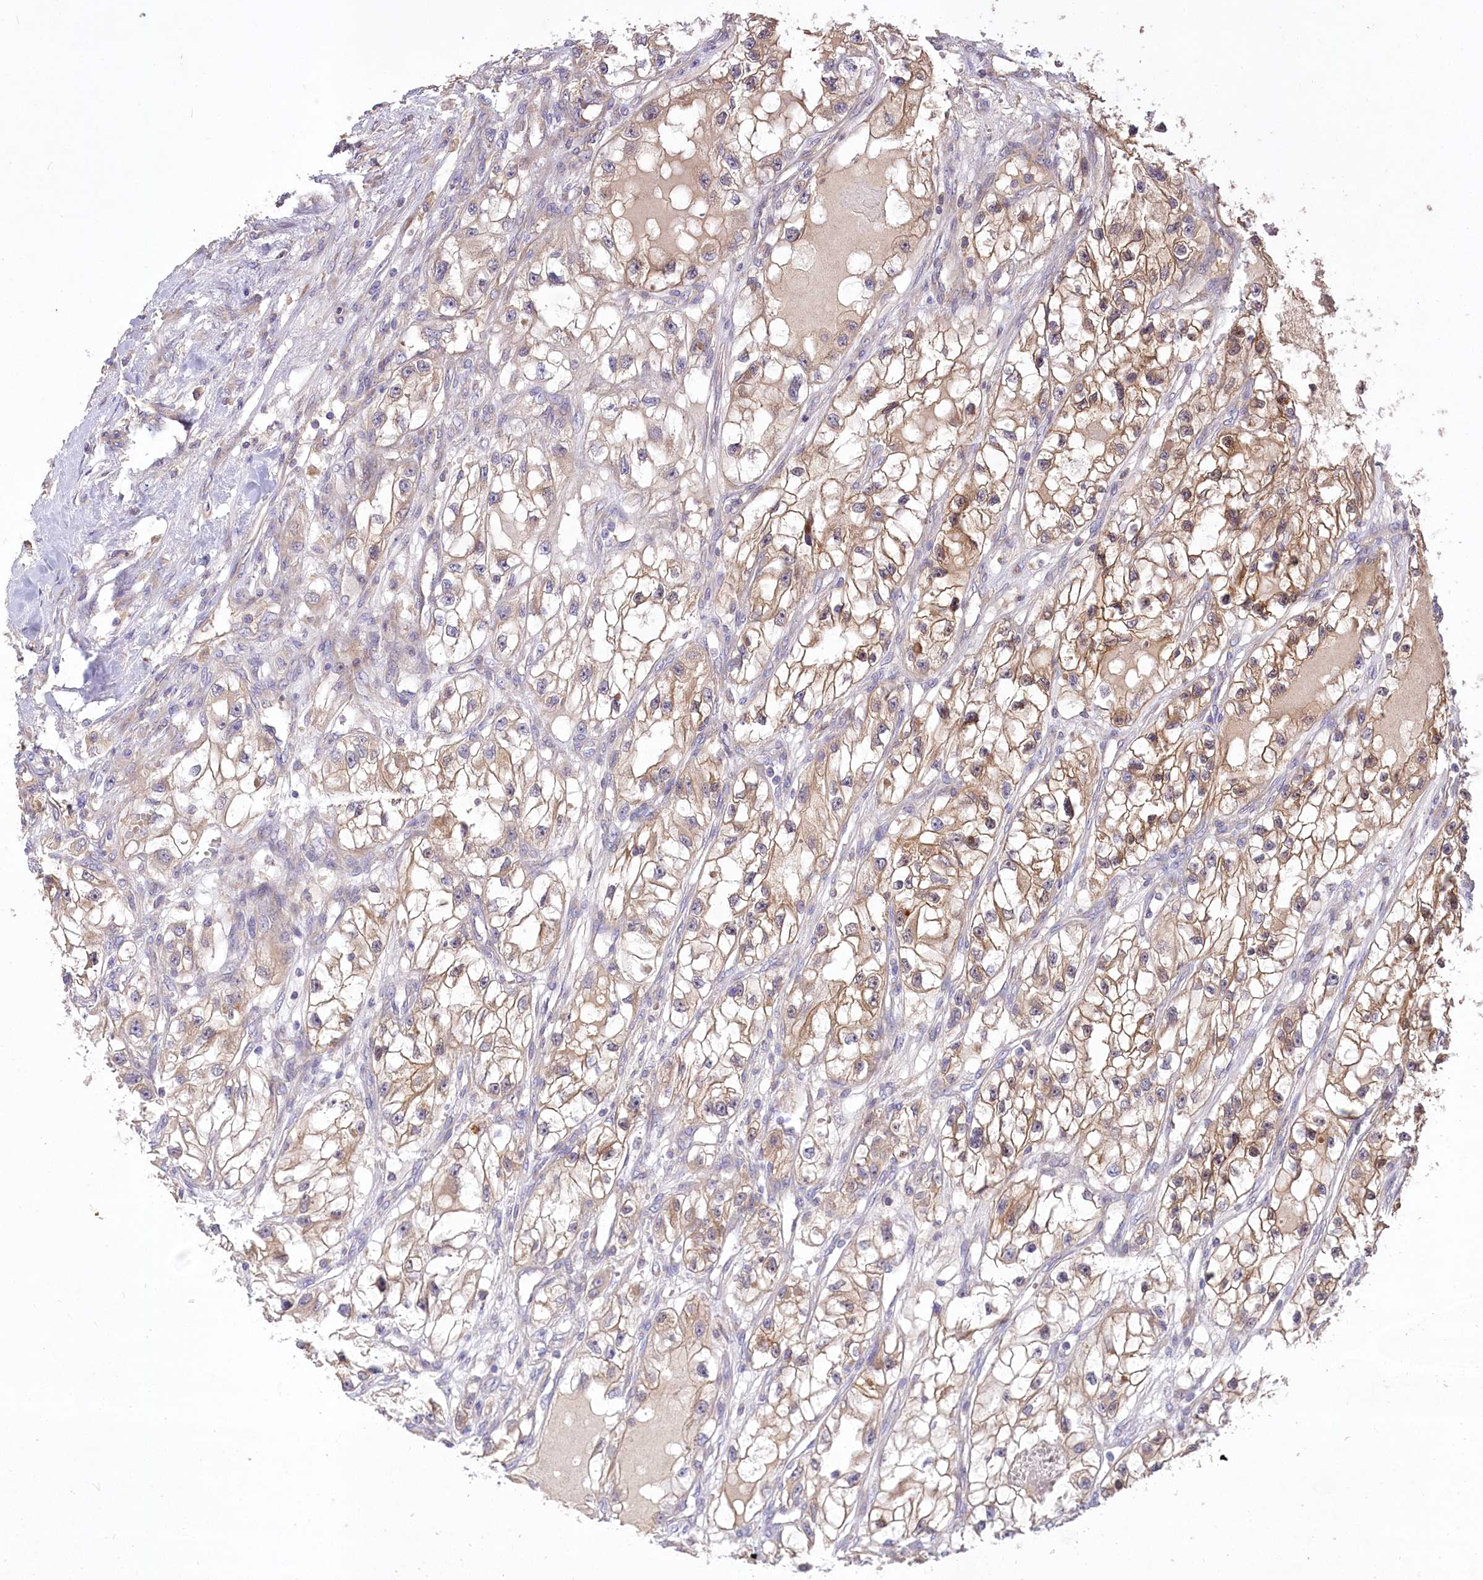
{"staining": {"intensity": "moderate", "quantity": ">75%", "location": "cytoplasmic/membranous,nuclear"}, "tissue": "renal cancer", "cell_type": "Tumor cells", "image_type": "cancer", "snomed": [{"axis": "morphology", "description": "Adenocarcinoma, NOS"}, {"axis": "topography", "description": "Kidney"}], "caption": "High-magnification brightfield microscopy of renal cancer (adenocarcinoma) stained with DAB (brown) and counterstained with hematoxylin (blue). tumor cells exhibit moderate cytoplasmic/membranous and nuclear expression is present in about>75% of cells. (Brightfield microscopy of DAB IHC at high magnification).", "gene": "PBLD", "patient": {"sex": "female", "age": 57}}